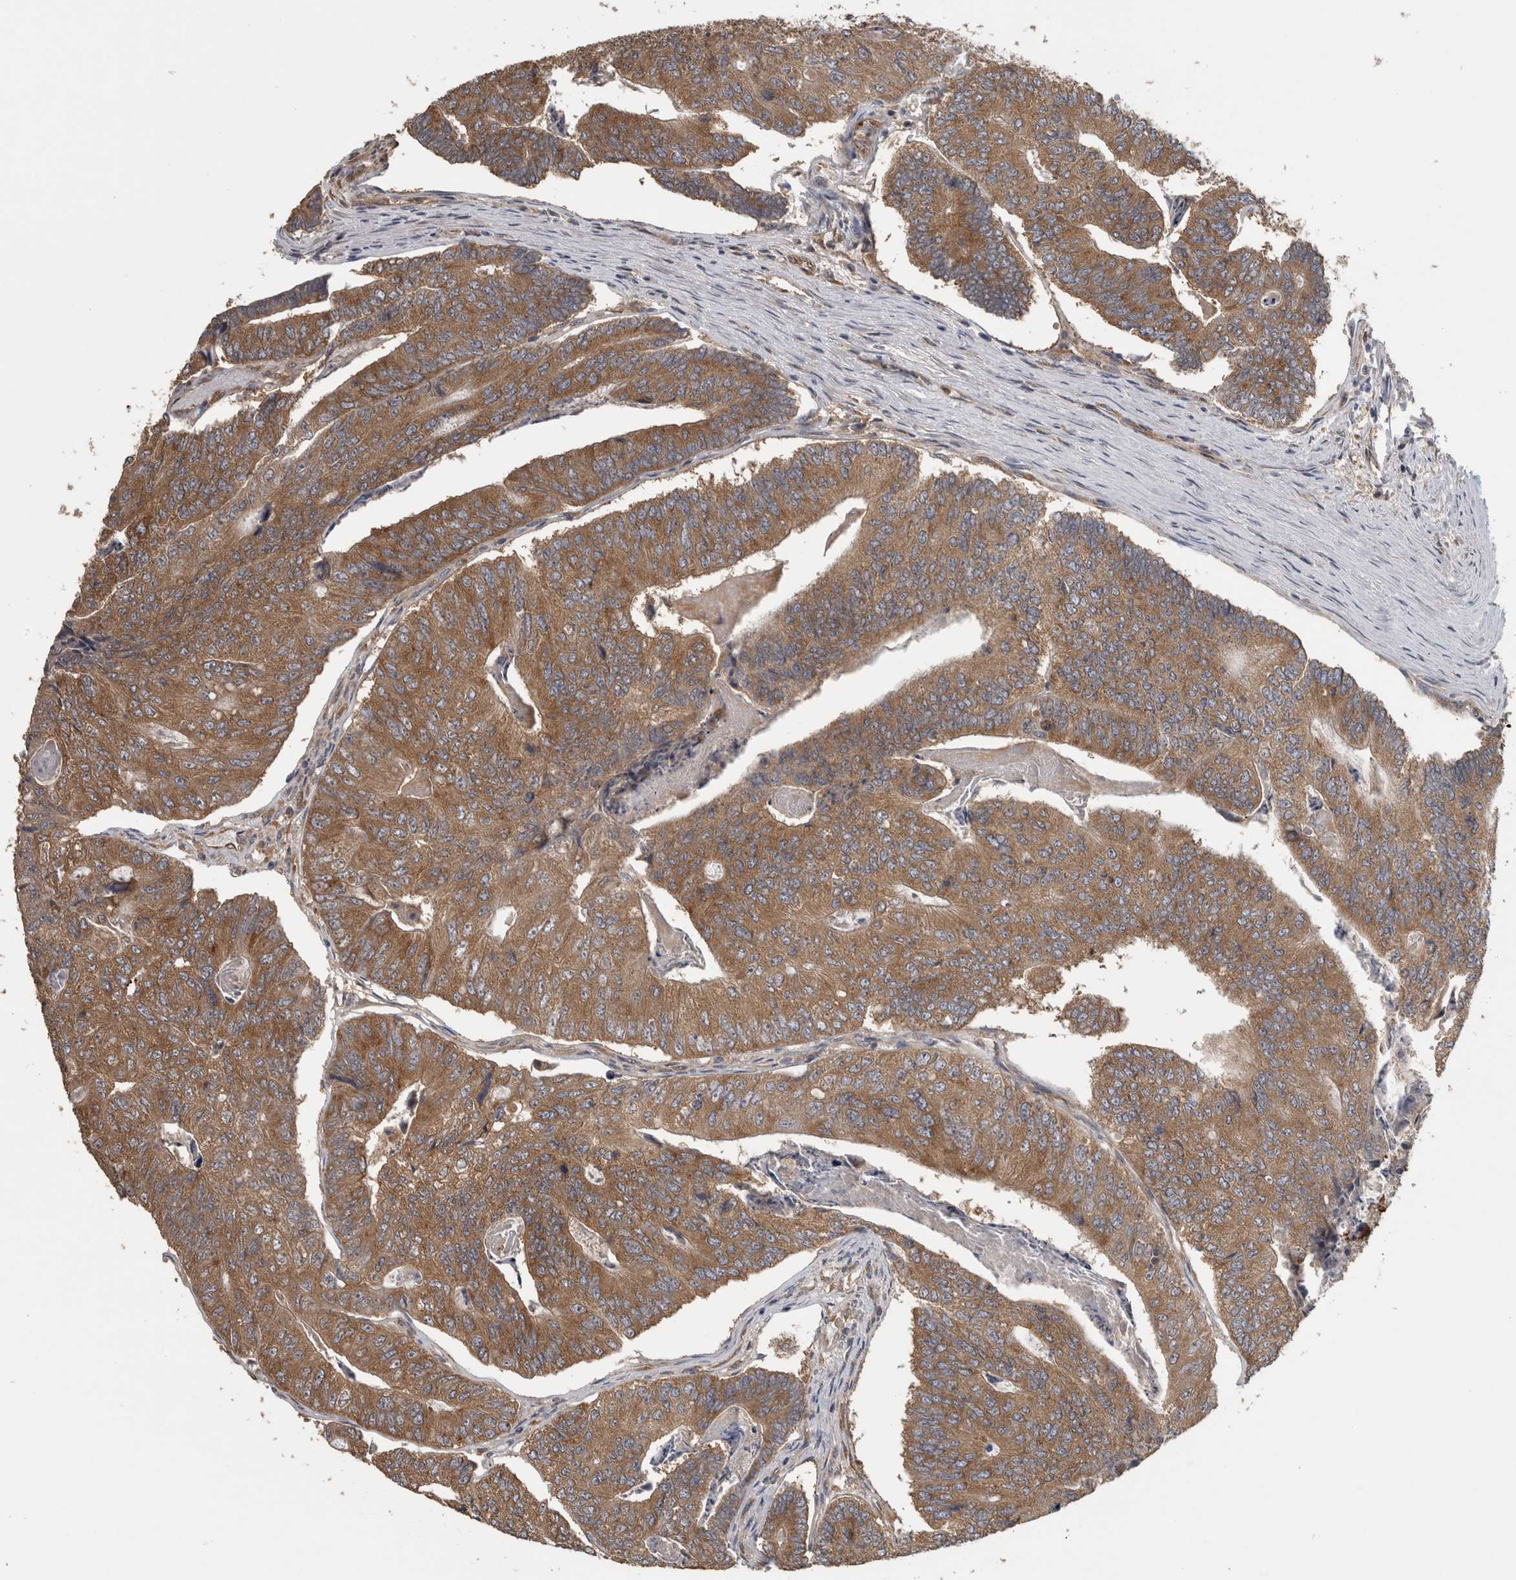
{"staining": {"intensity": "moderate", "quantity": ">75%", "location": "cytoplasmic/membranous"}, "tissue": "colorectal cancer", "cell_type": "Tumor cells", "image_type": "cancer", "snomed": [{"axis": "morphology", "description": "Adenocarcinoma, NOS"}, {"axis": "topography", "description": "Colon"}], "caption": "Adenocarcinoma (colorectal) was stained to show a protein in brown. There is medium levels of moderate cytoplasmic/membranous staining in about >75% of tumor cells.", "gene": "ATXN2", "patient": {"sex": "female", "age": 67}}